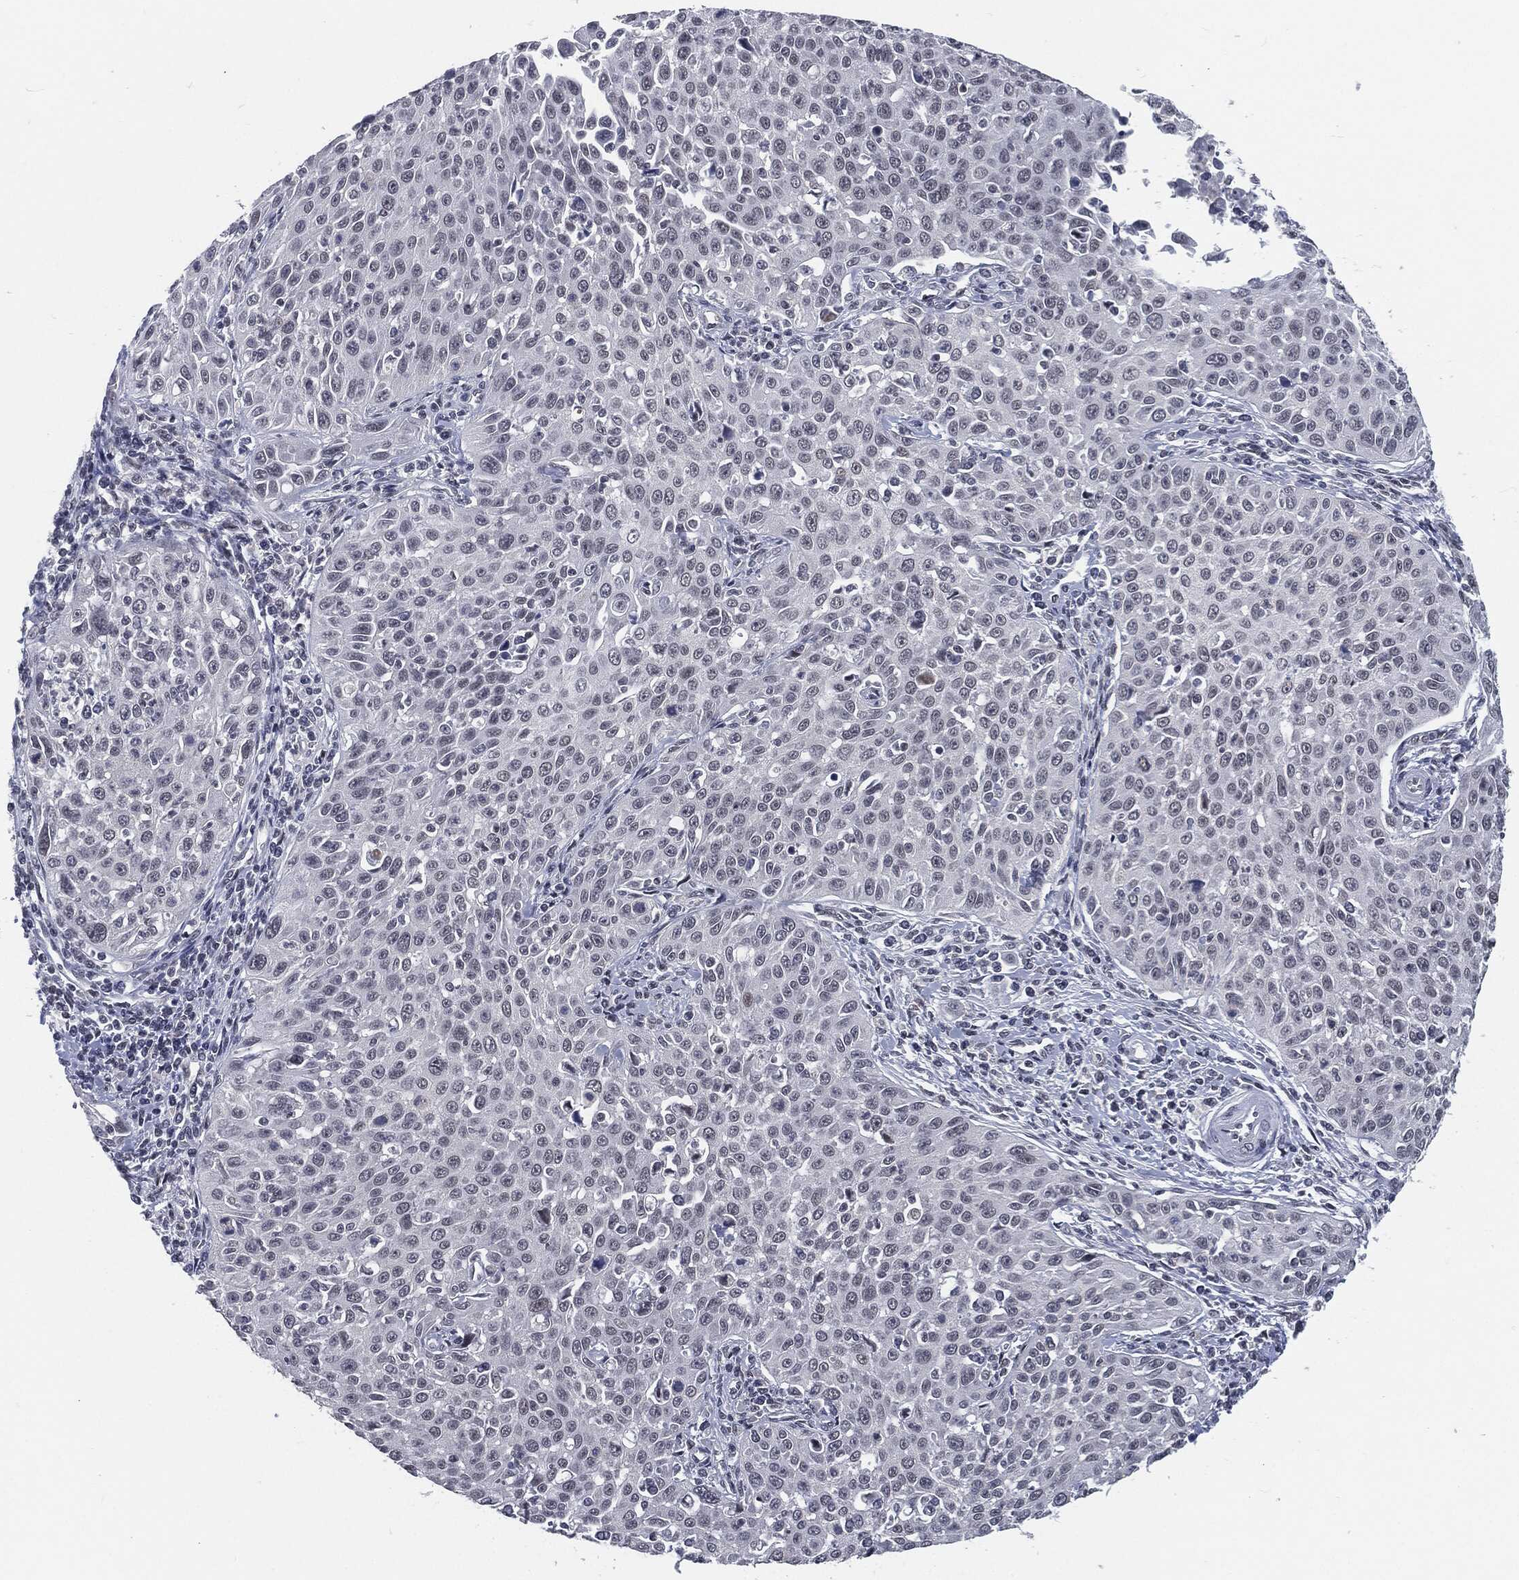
{"staining": {"intensity": "negative", "quantity": "none", "location": "none"}, "tissue": "cervical cancer", "cell_type": "Tumor cells", "image_type": "cancer", "snomed": [{"axis": "morphology", "description": "Squamous cell carcinoma, NOS"}, {"axis": "topography", "description": "Cervix"}], "caption": "Tumor cells are negative for protein expression in human cervical squamous cell carcinoma. Brightfield microscopy of immunohistochemistry stained with DAB (brown) and hematoxylin (blue), captured at high magnification.", "gene": "ANXA1", "patient": {"sex": "female", "age": 26}}